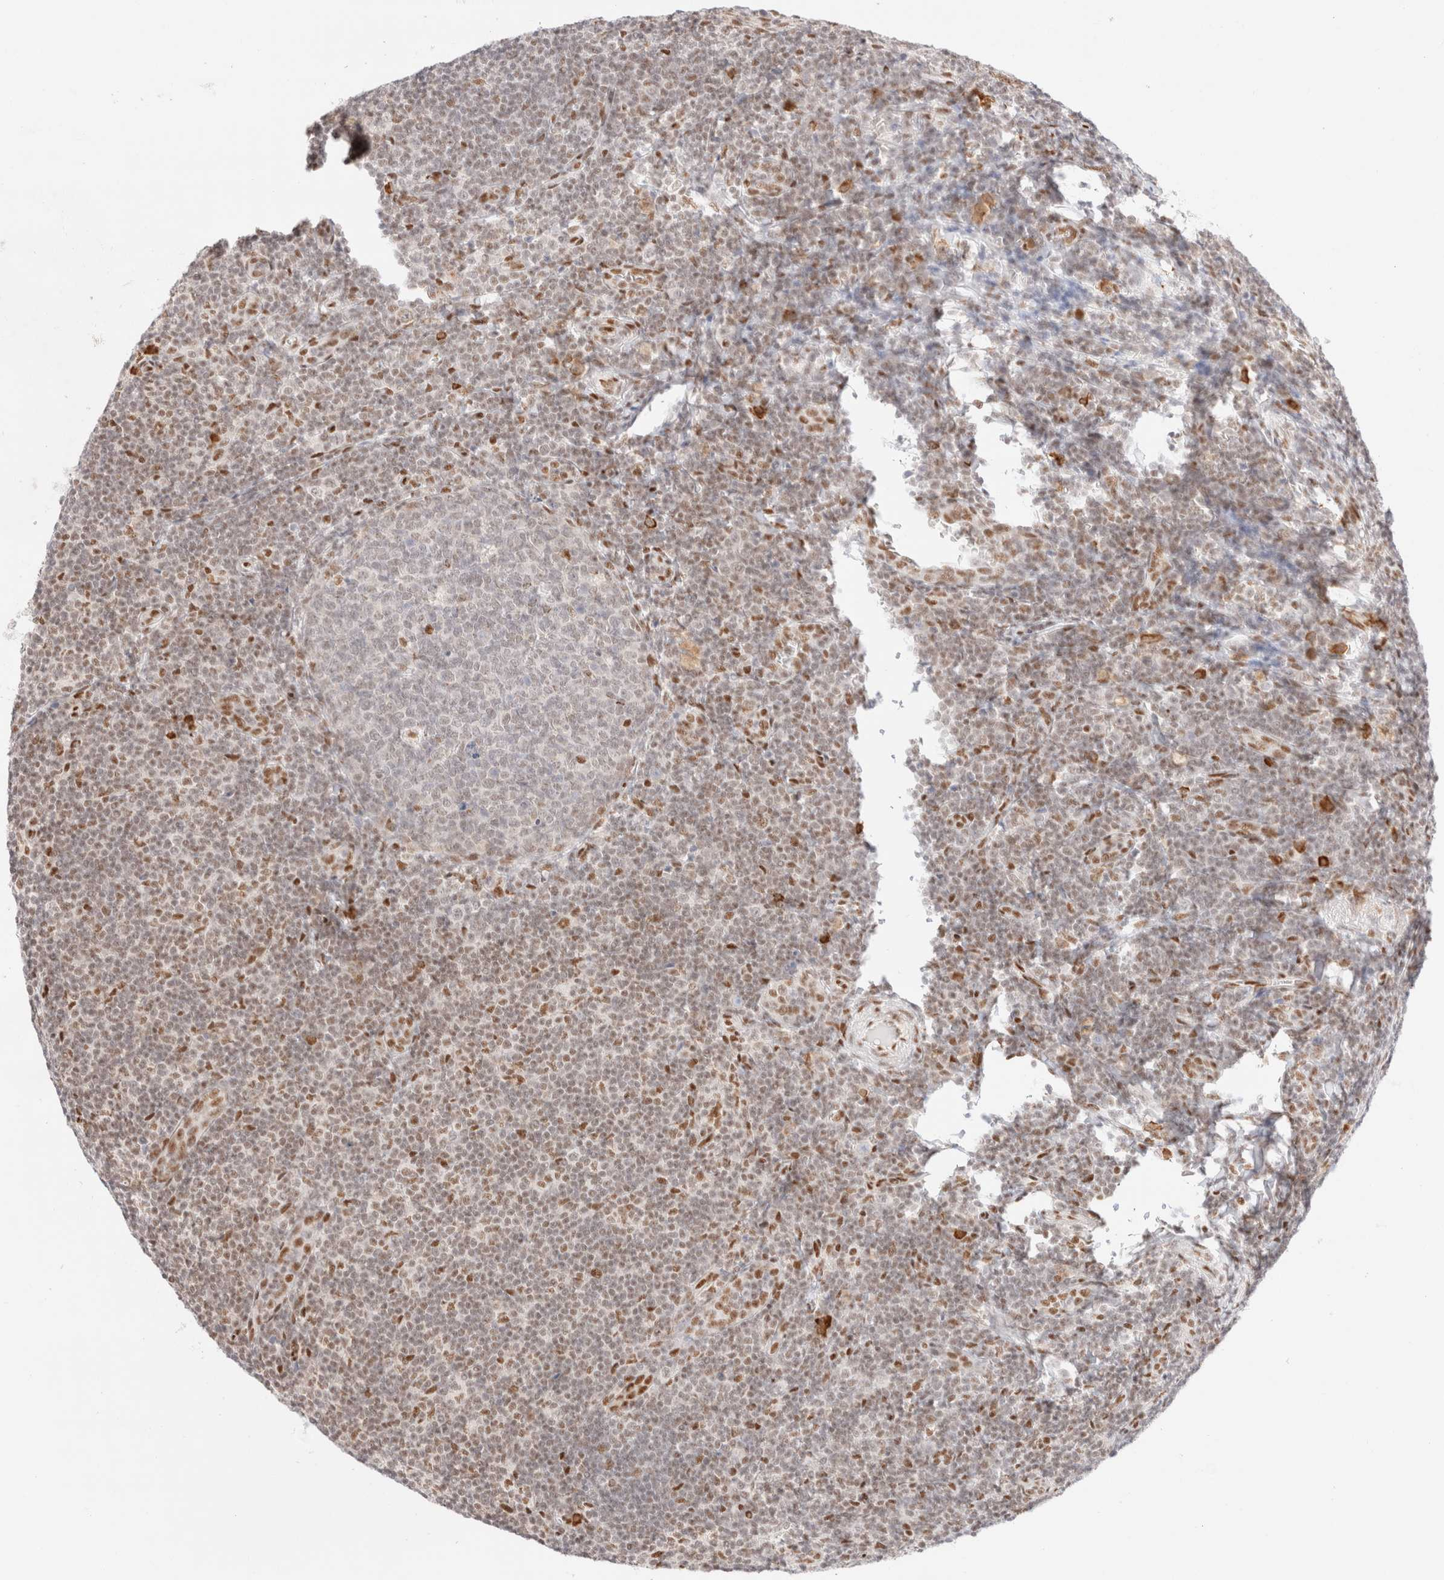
{"staining": {"intensity": "moderate", "quantity": "<25%", "location": "nuclear"}, "tissue": "tonsil", "cell_type": "Germinal center cells", "image_type": "normal", "snomed": [{"axis": "morphology", "description": "Normal tissue, NOS"}, {"axis": "topography", "description": "Tonsil"}], "caption": "Immunohistochemistry micrograph of unremarkable tonsil: human tonsil stained using IHC displays low levels of moderate protein expression localized specifically in the nuclear of germinal center cells, appearing as a nuclear brown color.", "gene": "CIC", "patient": {"sex": "male", "age": 37}}